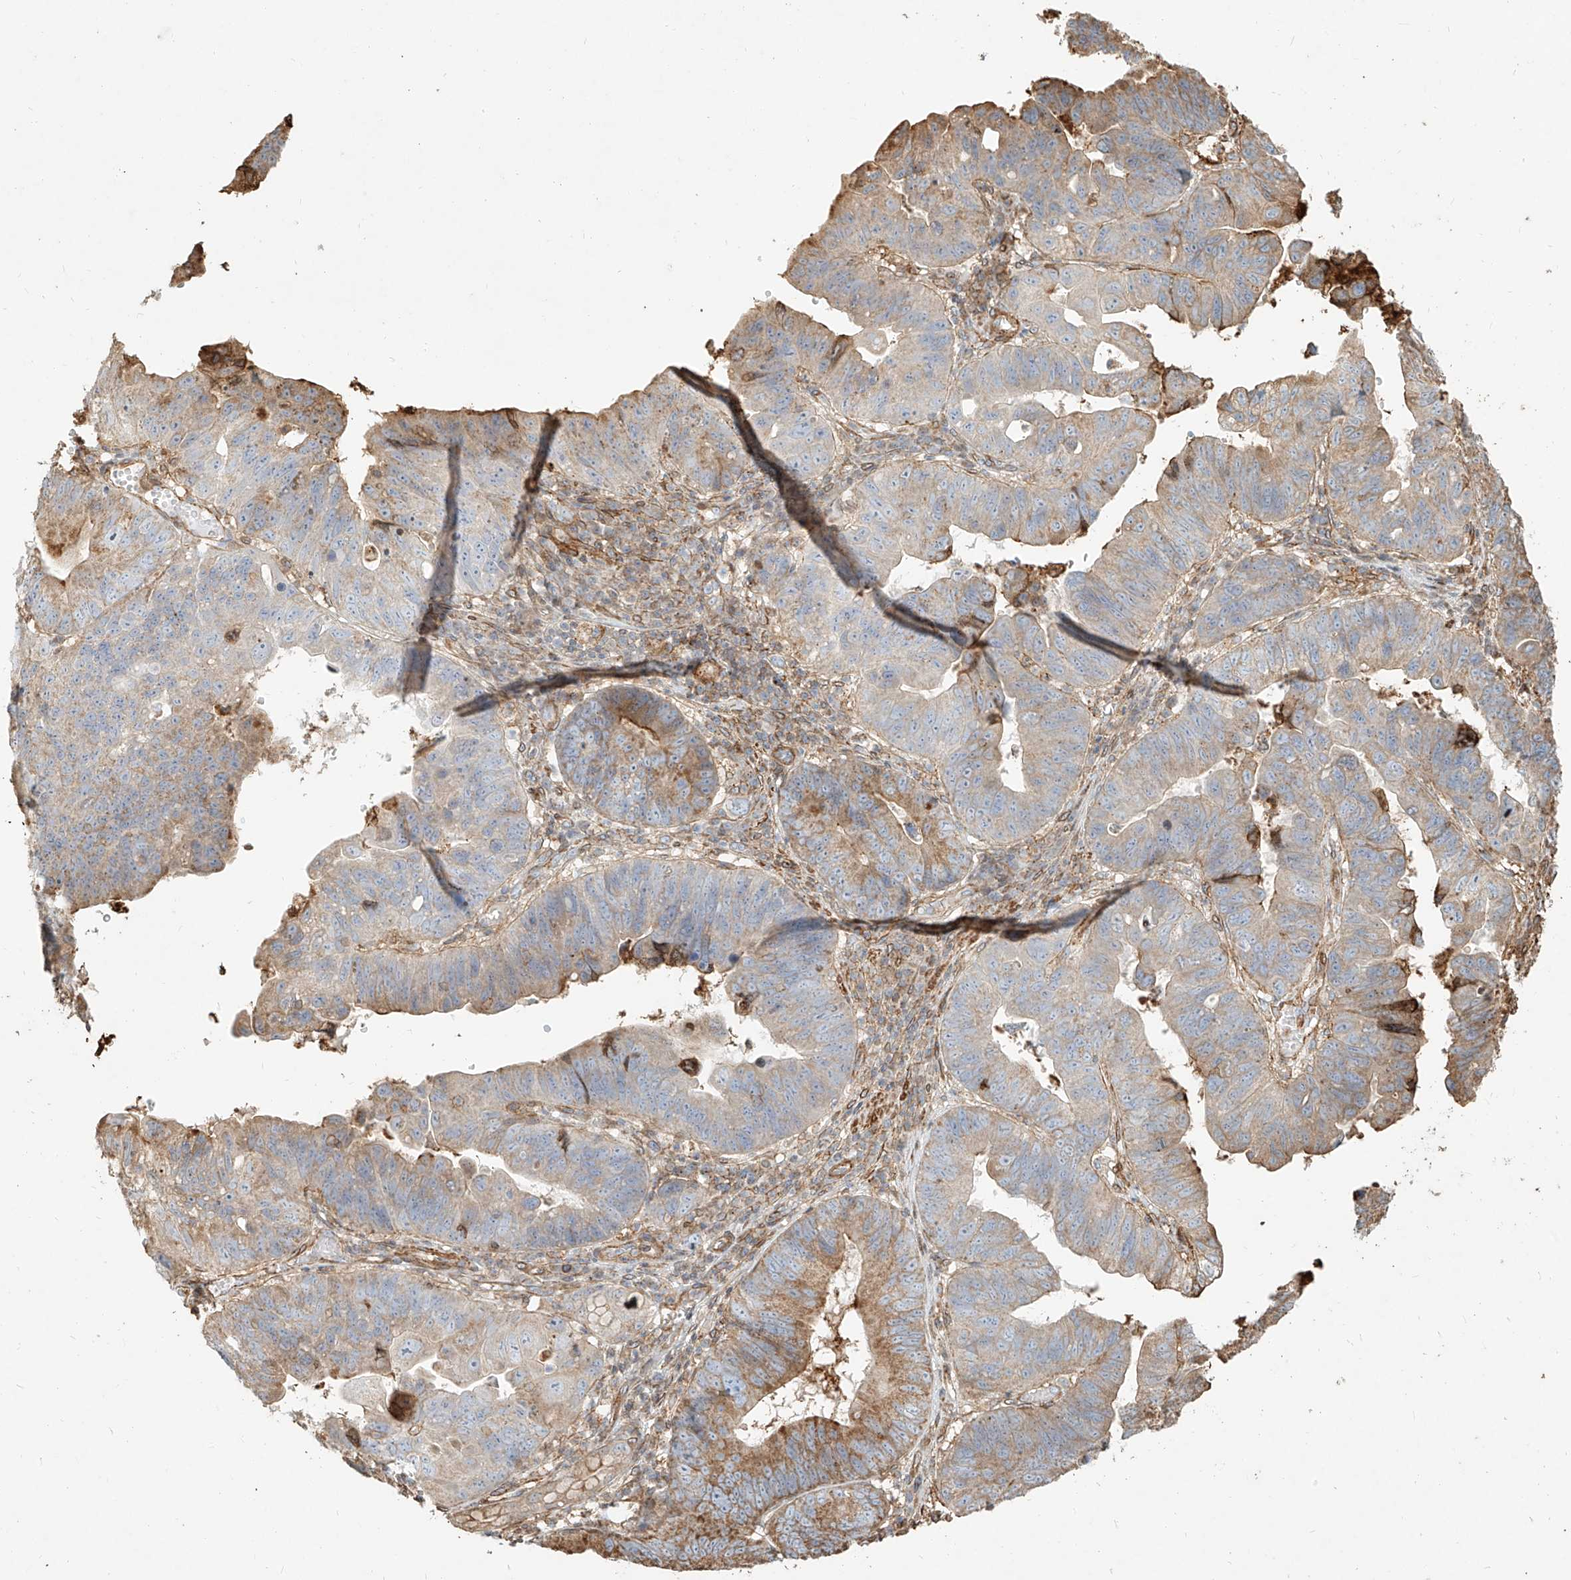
{"staining": {"intensity": "moderate", "quantity": "<25%", "location": "cytoplasmic/membranous"}, "tissue": "stomach cancer", "cell_type": "Tumor cells", "image_type": "cancer", "snomed": [{"axis": "morphology", "description": "Adenocarcinoma, NOS"}, {"axis": "topography", "description": "Stomach"}], "caption": "Immunohistochemical staining of stomach cancer (adenocarcinoma) displays low levels of moderate cytoplasmic/membranous protein staining in approximately <25% of tumor cells. Nuclei are stained in blue.", "gene": "MTX2", "patient": {"sex": "male", "age": 59}}